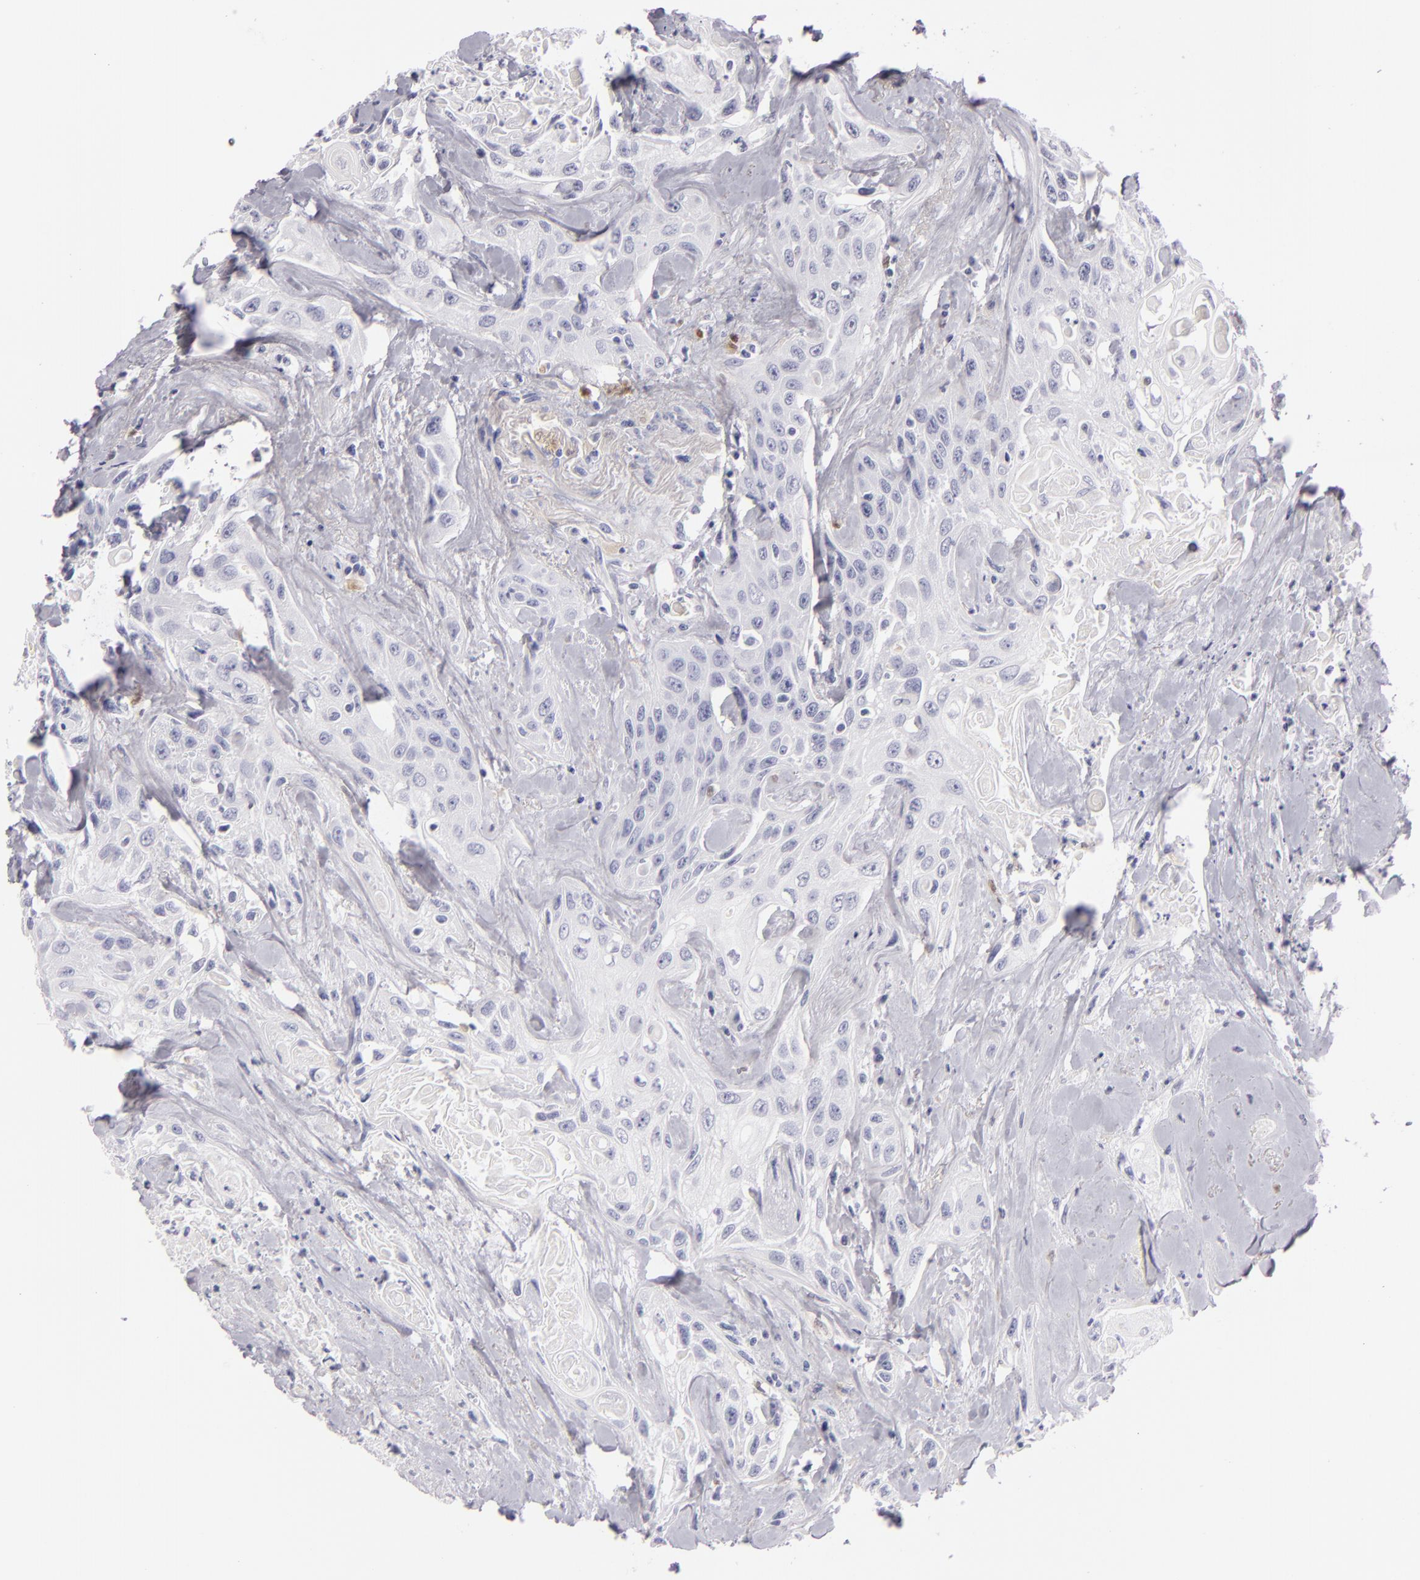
{"staining": {"intensity": "negative", "quantity": "none", "location": "none"}, "tissue": "urothelial cancer", "cell_type": "Tumor cells", "image_type": "cancer", "snomed": [{"axis": "morphology", "description": "Urothelial carcinoma, High grade"}, {"axis": "topography", "description": "Urinary bladder"}], "caption": "The IHC micrograph has no significant staining in tumor cells of urothelial carcinoma (high-grade) tissue.", "gene": "F13A1", "patient": {"sex": "female", "age": 84}}